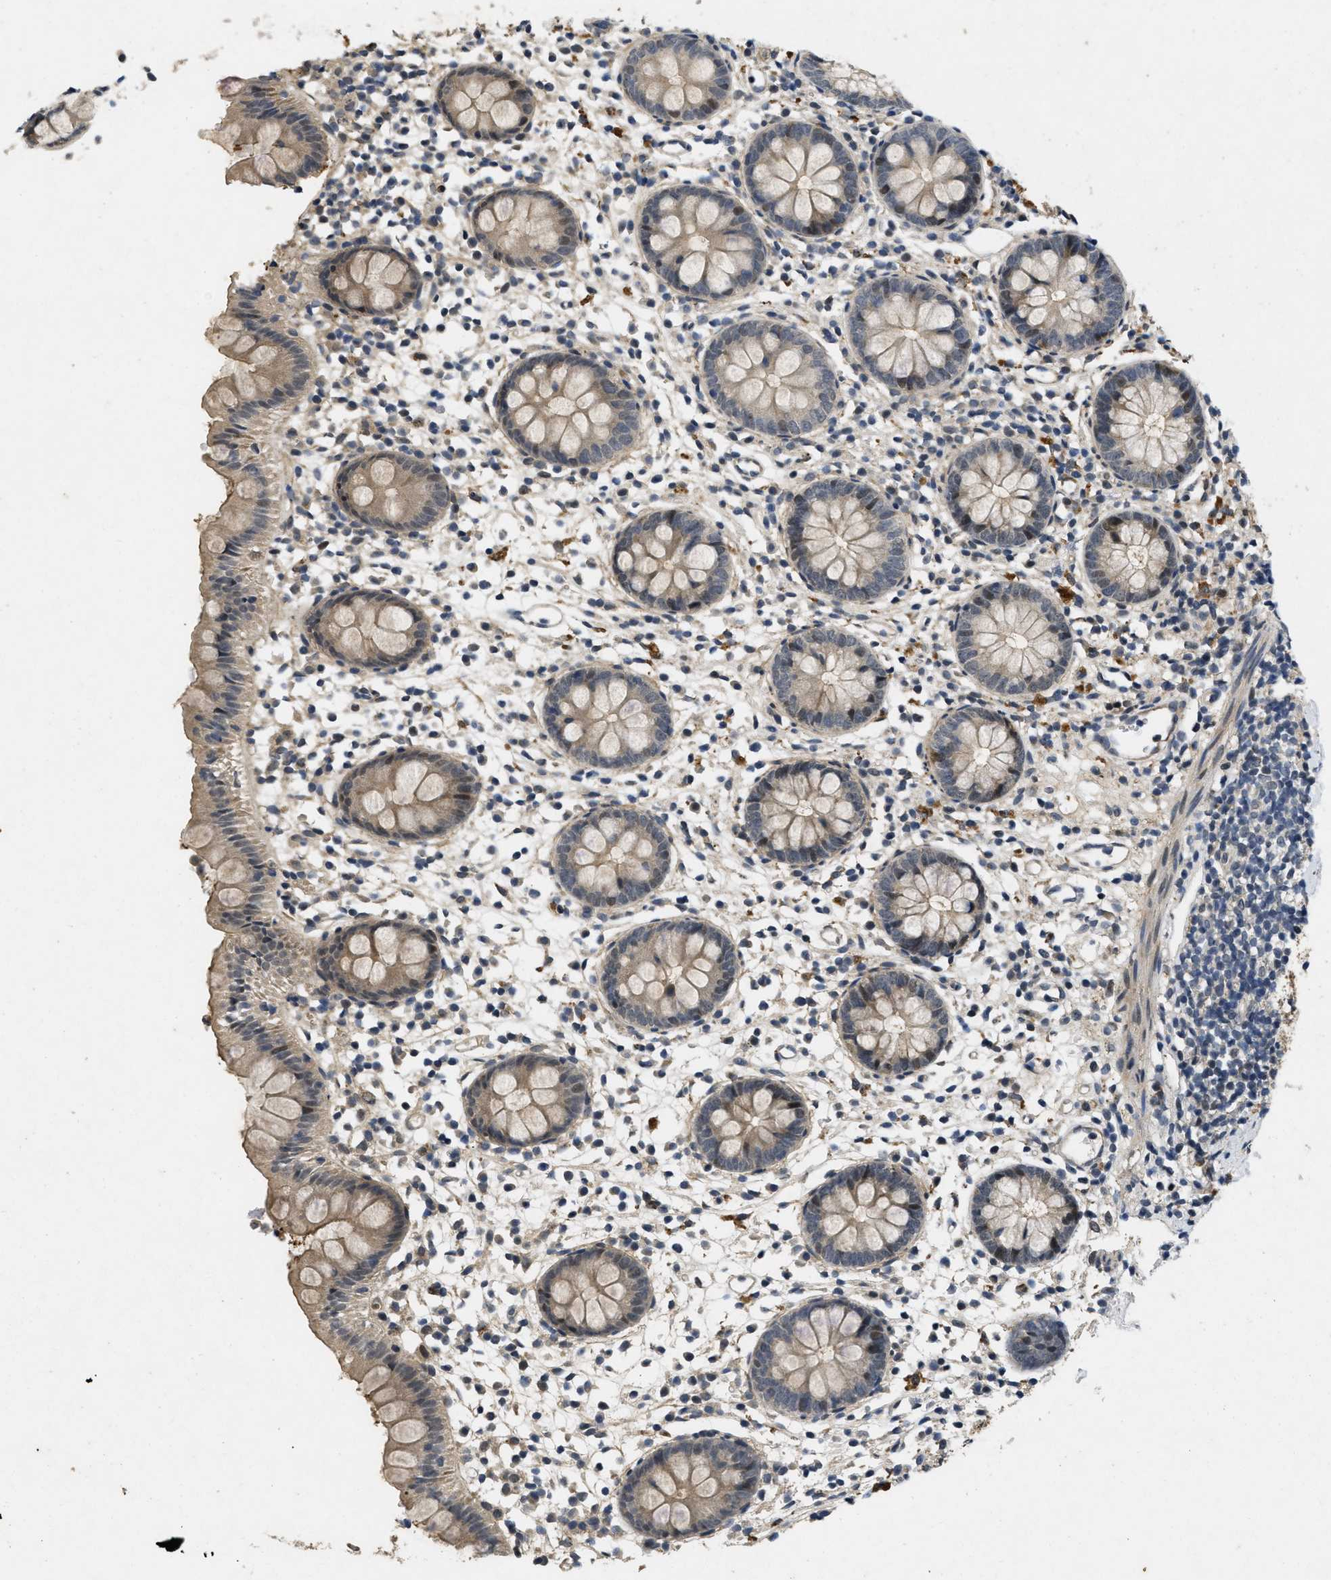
{"staining": {"intensity": "weak", "quantity": ">75%", "location": "cytoplasmic/membranous"}, "tissue": "appendix", "cell_type": "Glandular cells", "image_type": "normal", "snomed": [{"axis": "morphology", "description": "Normal tissue, NOS"}, {"axis": "topography", "description": "Appendix"}], "caption": "Immunohistochemical staining of normal appendix displays >75% levels of weak cytoplasmic/membranous protein staining in approximately >75% of glandular cells. (DAB = brown stain, brightfield microscopy at high magnification).", "gene": "PAPOLG", "patient": {"sex": "female", "age": 20}}